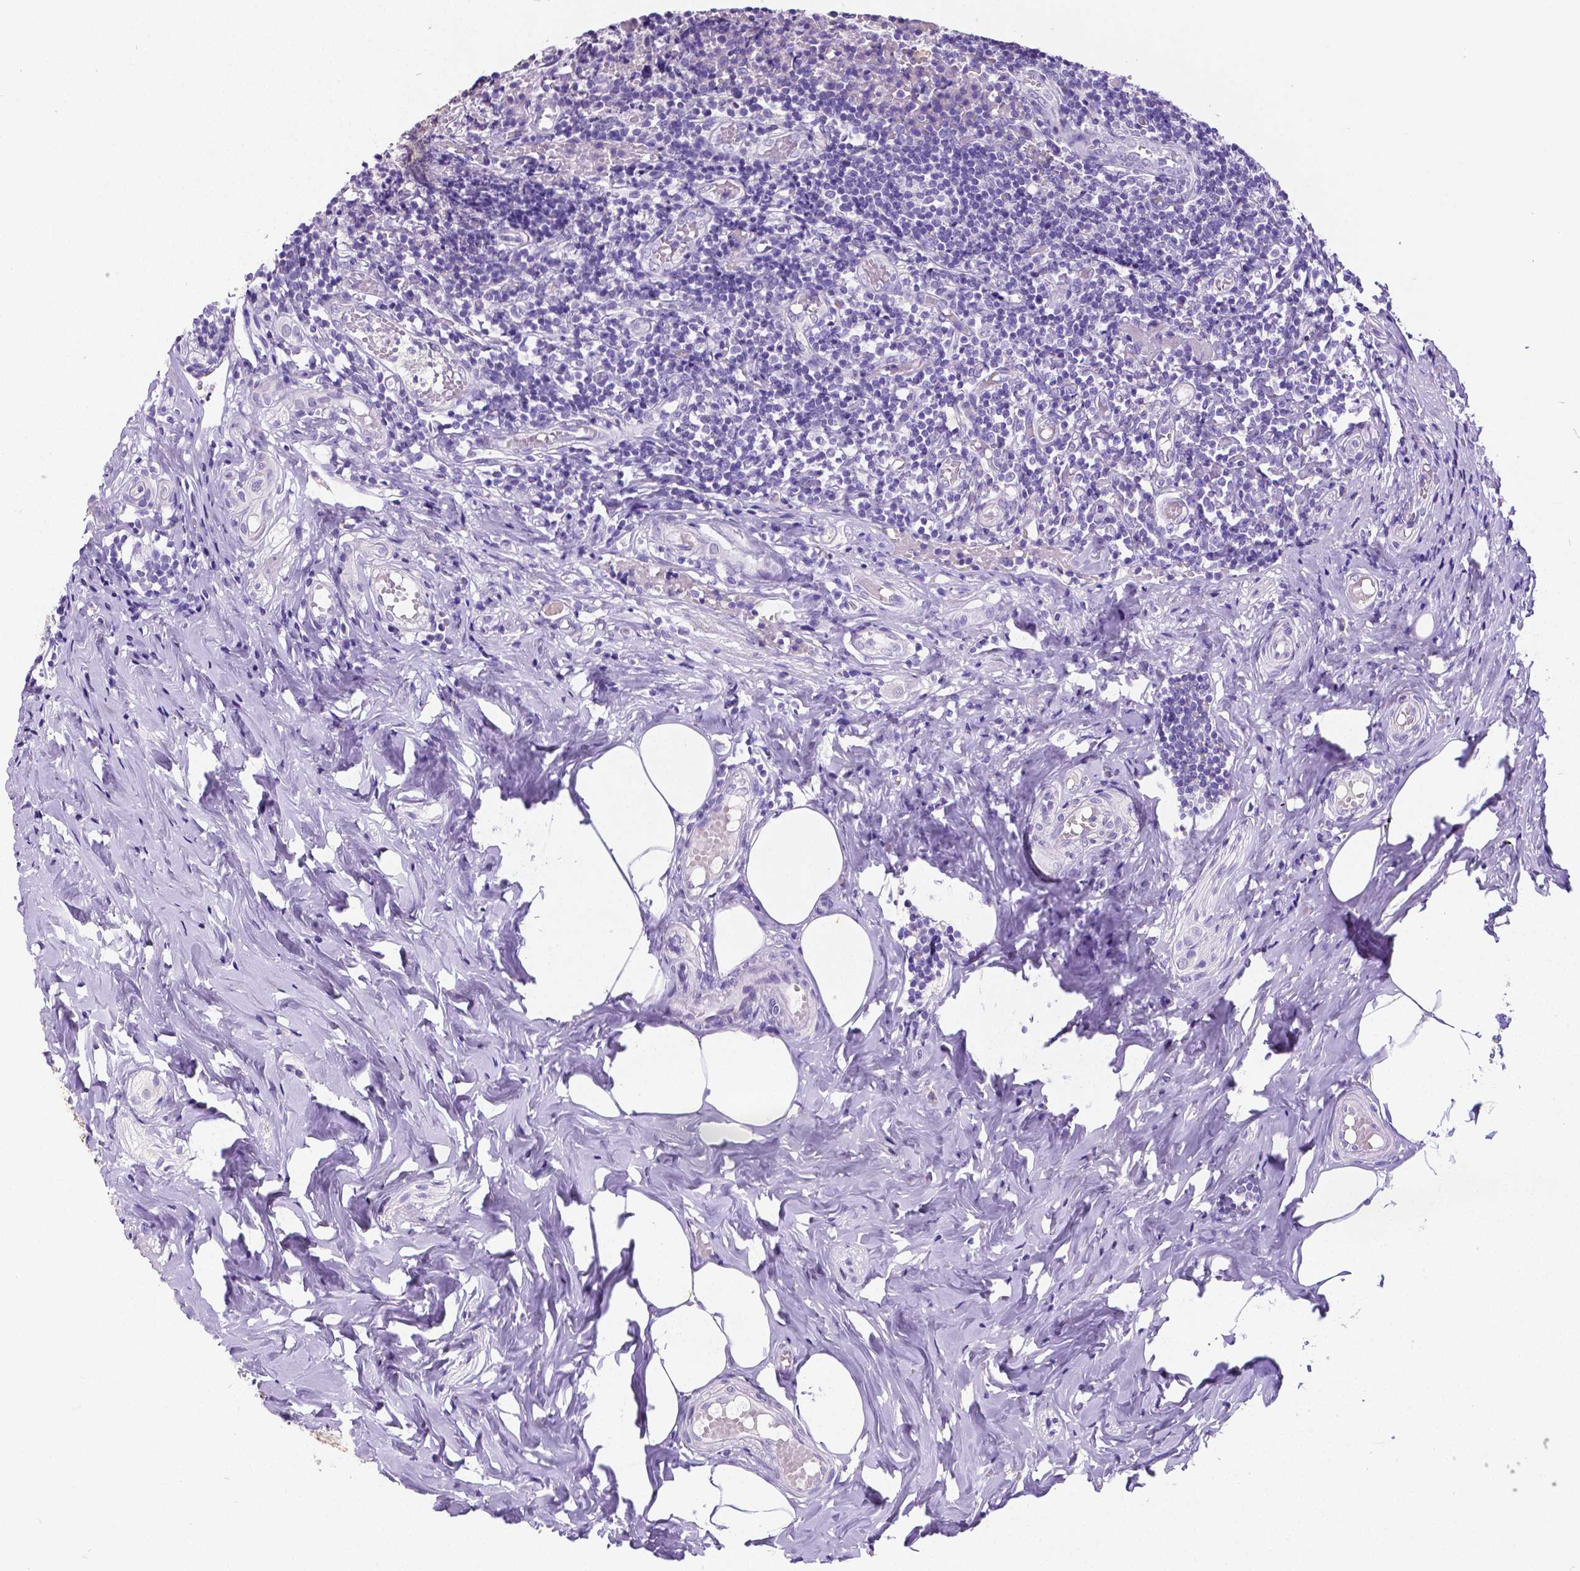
{"staining": {"intensity": "moderate", "quantity": ">75%", "location": "nuclear"}, "tissue": "appendix", "cell_type": "Glandular cells", "image_type": "normal", "snomed": [{"axis": "morphology", "description": "Normal tissue, NOS"}, {"axis": "topography", "description": "Appendix"}], "caption": "The image shows immunohistochemical staining of unremarkable appendix. There is moderate nuclear positivity is present in approximately >75% of glandular cells.", "gene": "SATB2", "patient": {"sex": "female", "age": 32}}